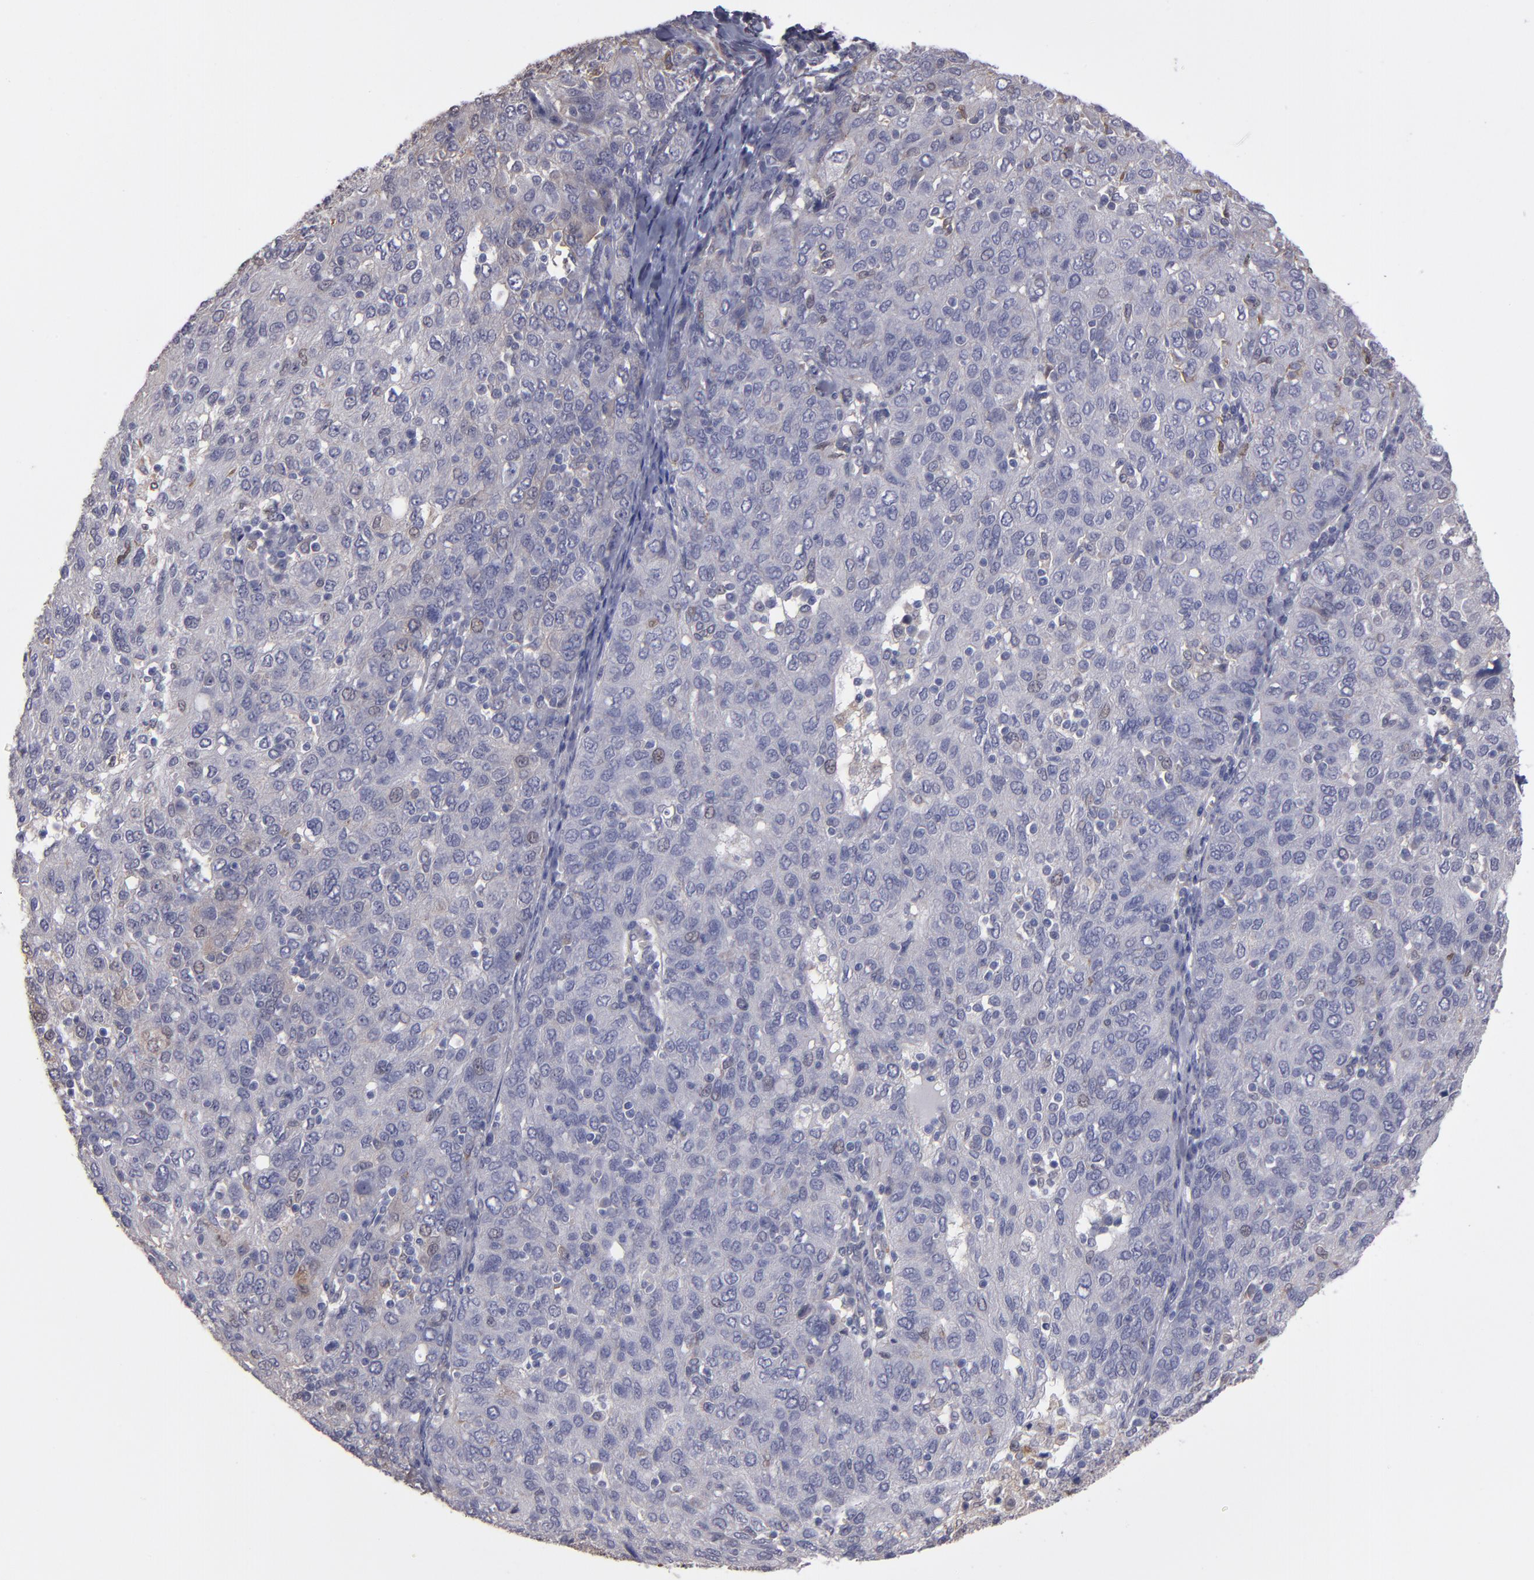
{"staining": {"intensity": "weak", "quantity": ">75%", "location": "cytoplasmic/membranous,nuclear"}, "tissue": "ovarian cancer", "cell_type": "Tumor cells", "image_type": "cancer", "snomed": [{"axis": "morphology", "description": "Carcinoma, endometroid"}, {"axis": "topography", "description": "Ovary"}], "caption": "An immunohistochemistry micrograph of tumor tissue is shown. Protein staining in brown highlights weak cytoplasmic/membranous and nuclear positivity in ovarian endometroid carcinoma within tumor cells.", "gene": "NDRG2", "patient": {"sex": "female", "age": 50}}